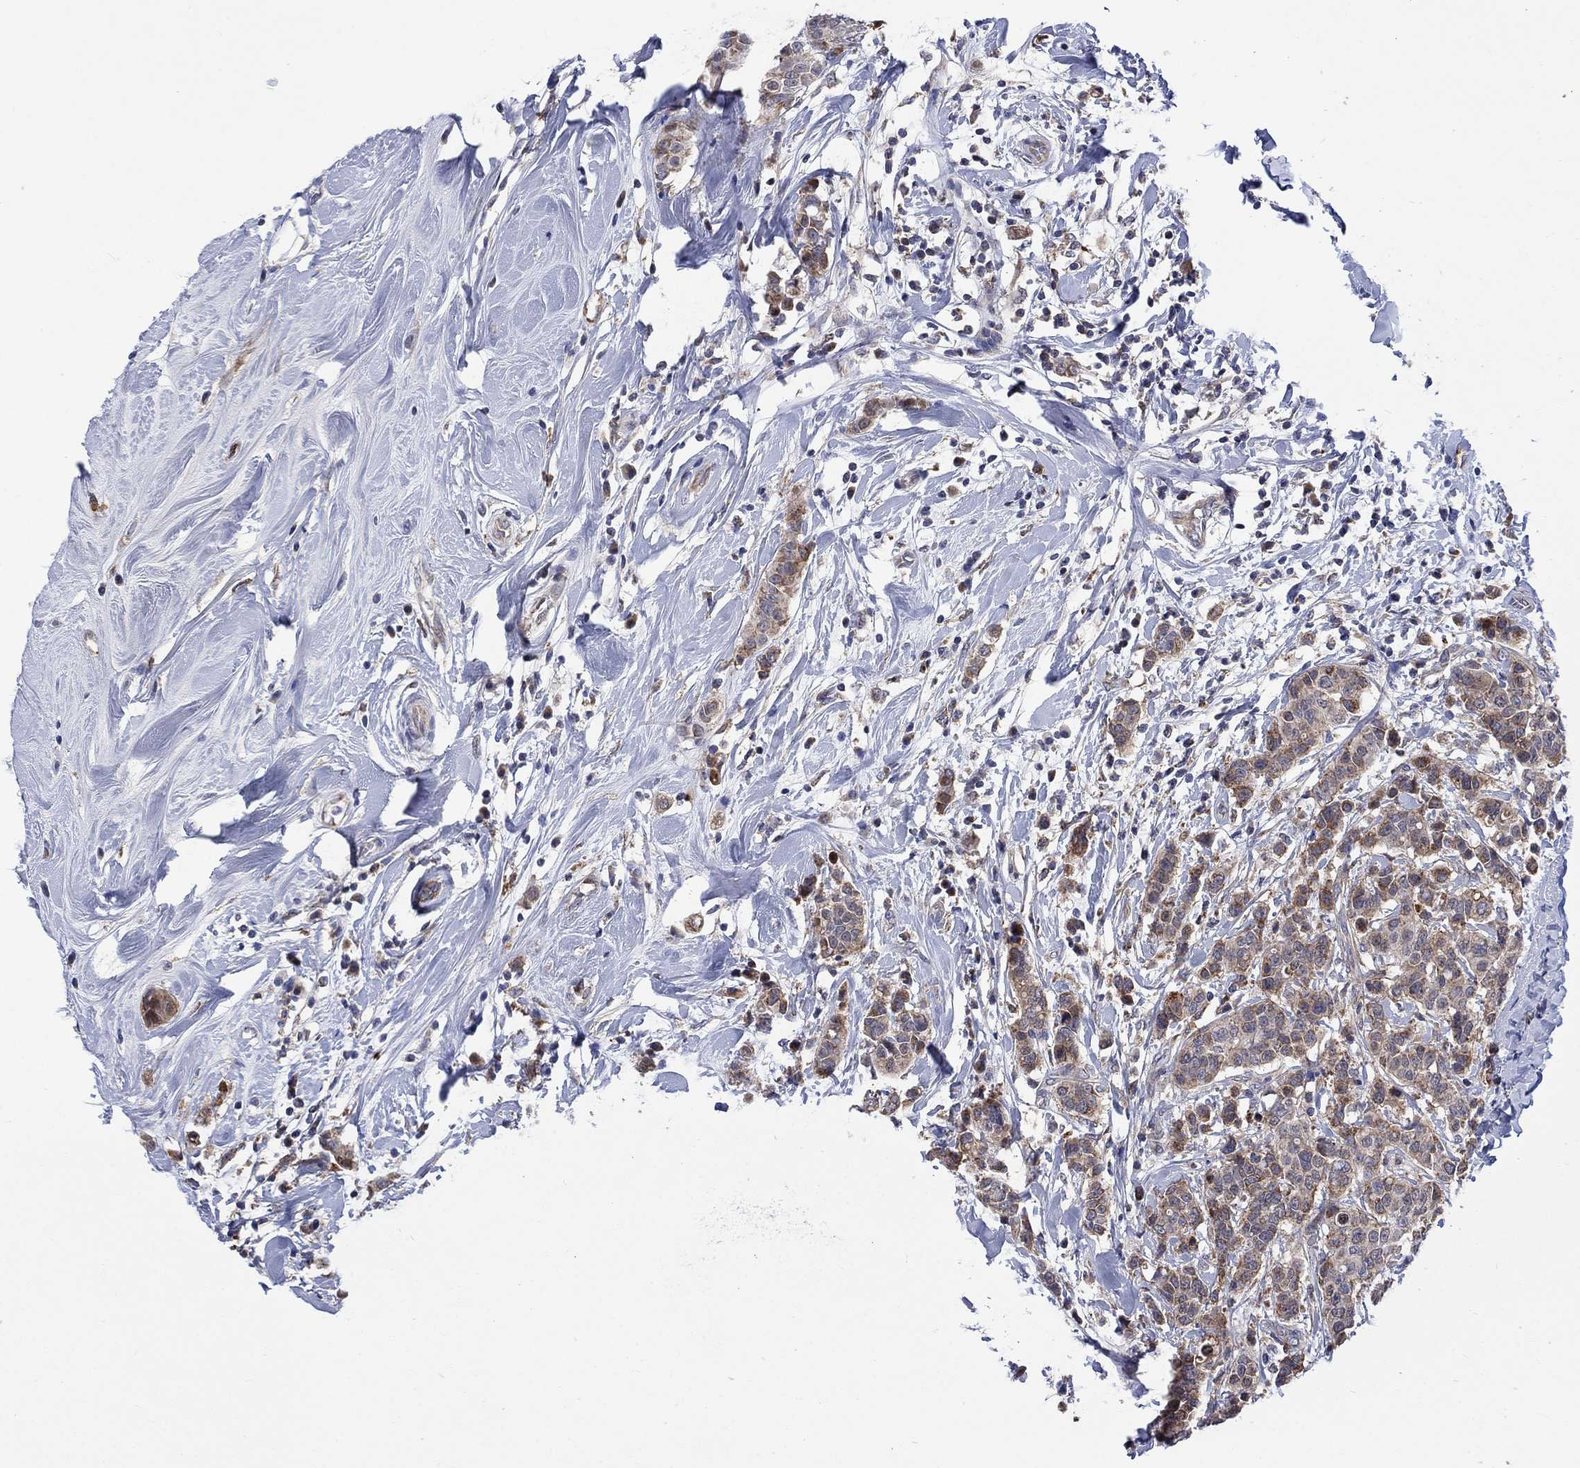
{"staining": {"intensity": "moderate", "quantity": ">75%", "location": "cytoplasmic/membranous"}, "tissue": "breast cancer", "cell_type": "Tumor cells", "image_type": "cancer", "snomed": [{"axis": "morphology", "description": "Duct carcinoma"}, {"axis": "topography", "description": "Breast"}], "caption": "Protein staining shows moderate cytoplasmic/membranous positivity in approximately >75% of tumor cells in breast infiltrating ductal carcinoma.", "gene": "SLC35F2", "patient": {"sex": "female", "age": 27}}